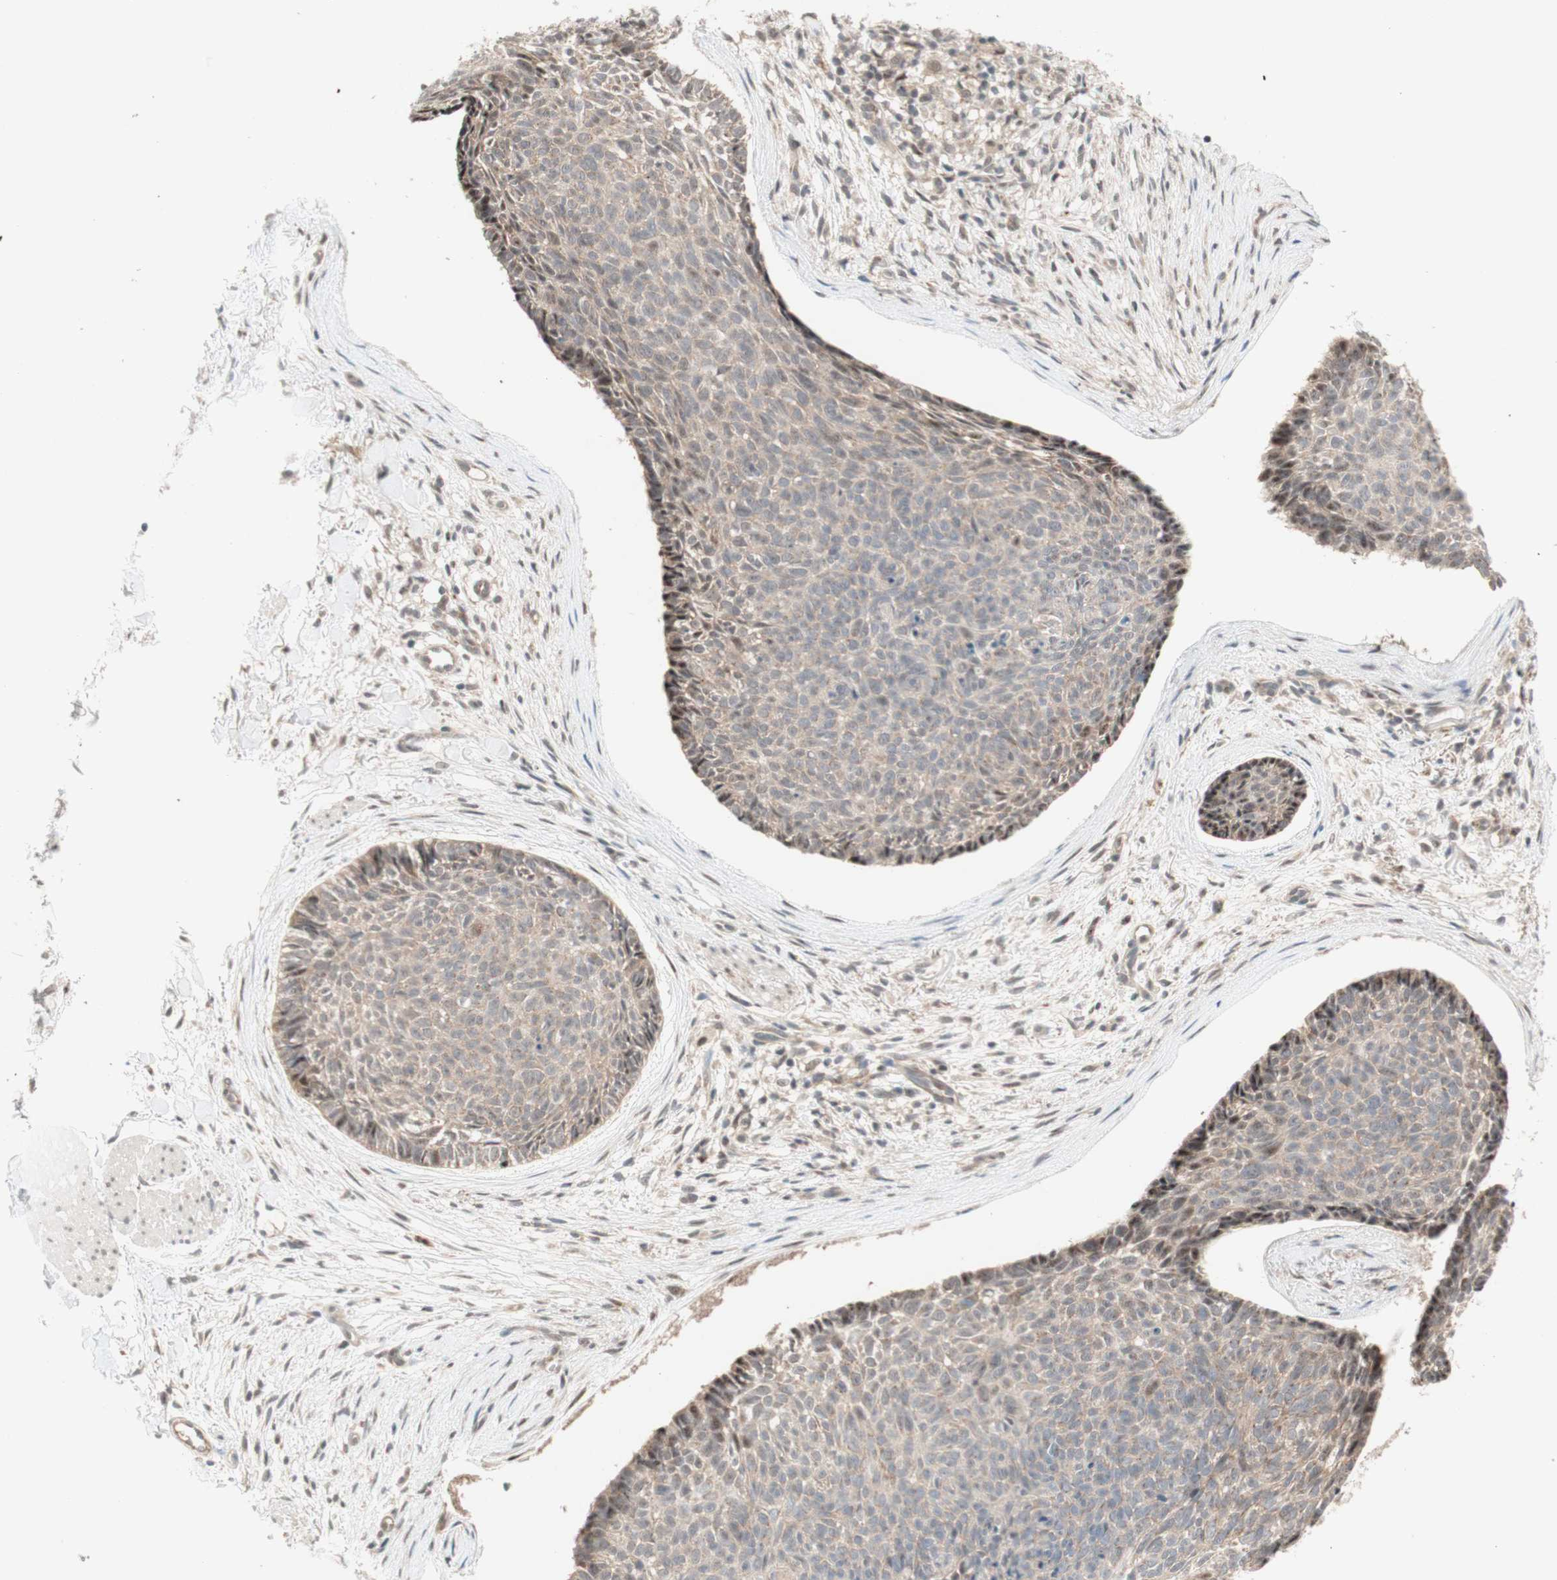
{"staining": {"intensity": "moderate", "quantity": ">75%", "location": "cytoplasmic/membranous"}, "tissue": "skin cancer", "cell_type": "Tumor cells", "image_type": "cancer", "snomed": [{"axis": "morphology", "description": "Normal tissue, NOS"}, {"axis": "morphology", "description": "Basal cell carcinoma"}, {"axis": "topography", "description": "Skin"}], "caption": "This photomicrograph demonstrates immunohistochemistry staining of human skin basal cell carcinoma, with medium moderate cytoplasmic/membranous staining in approximately >75% of tumor cells.", "gene": "CYLD", "patient": {"sex": "female", "age": 56}}